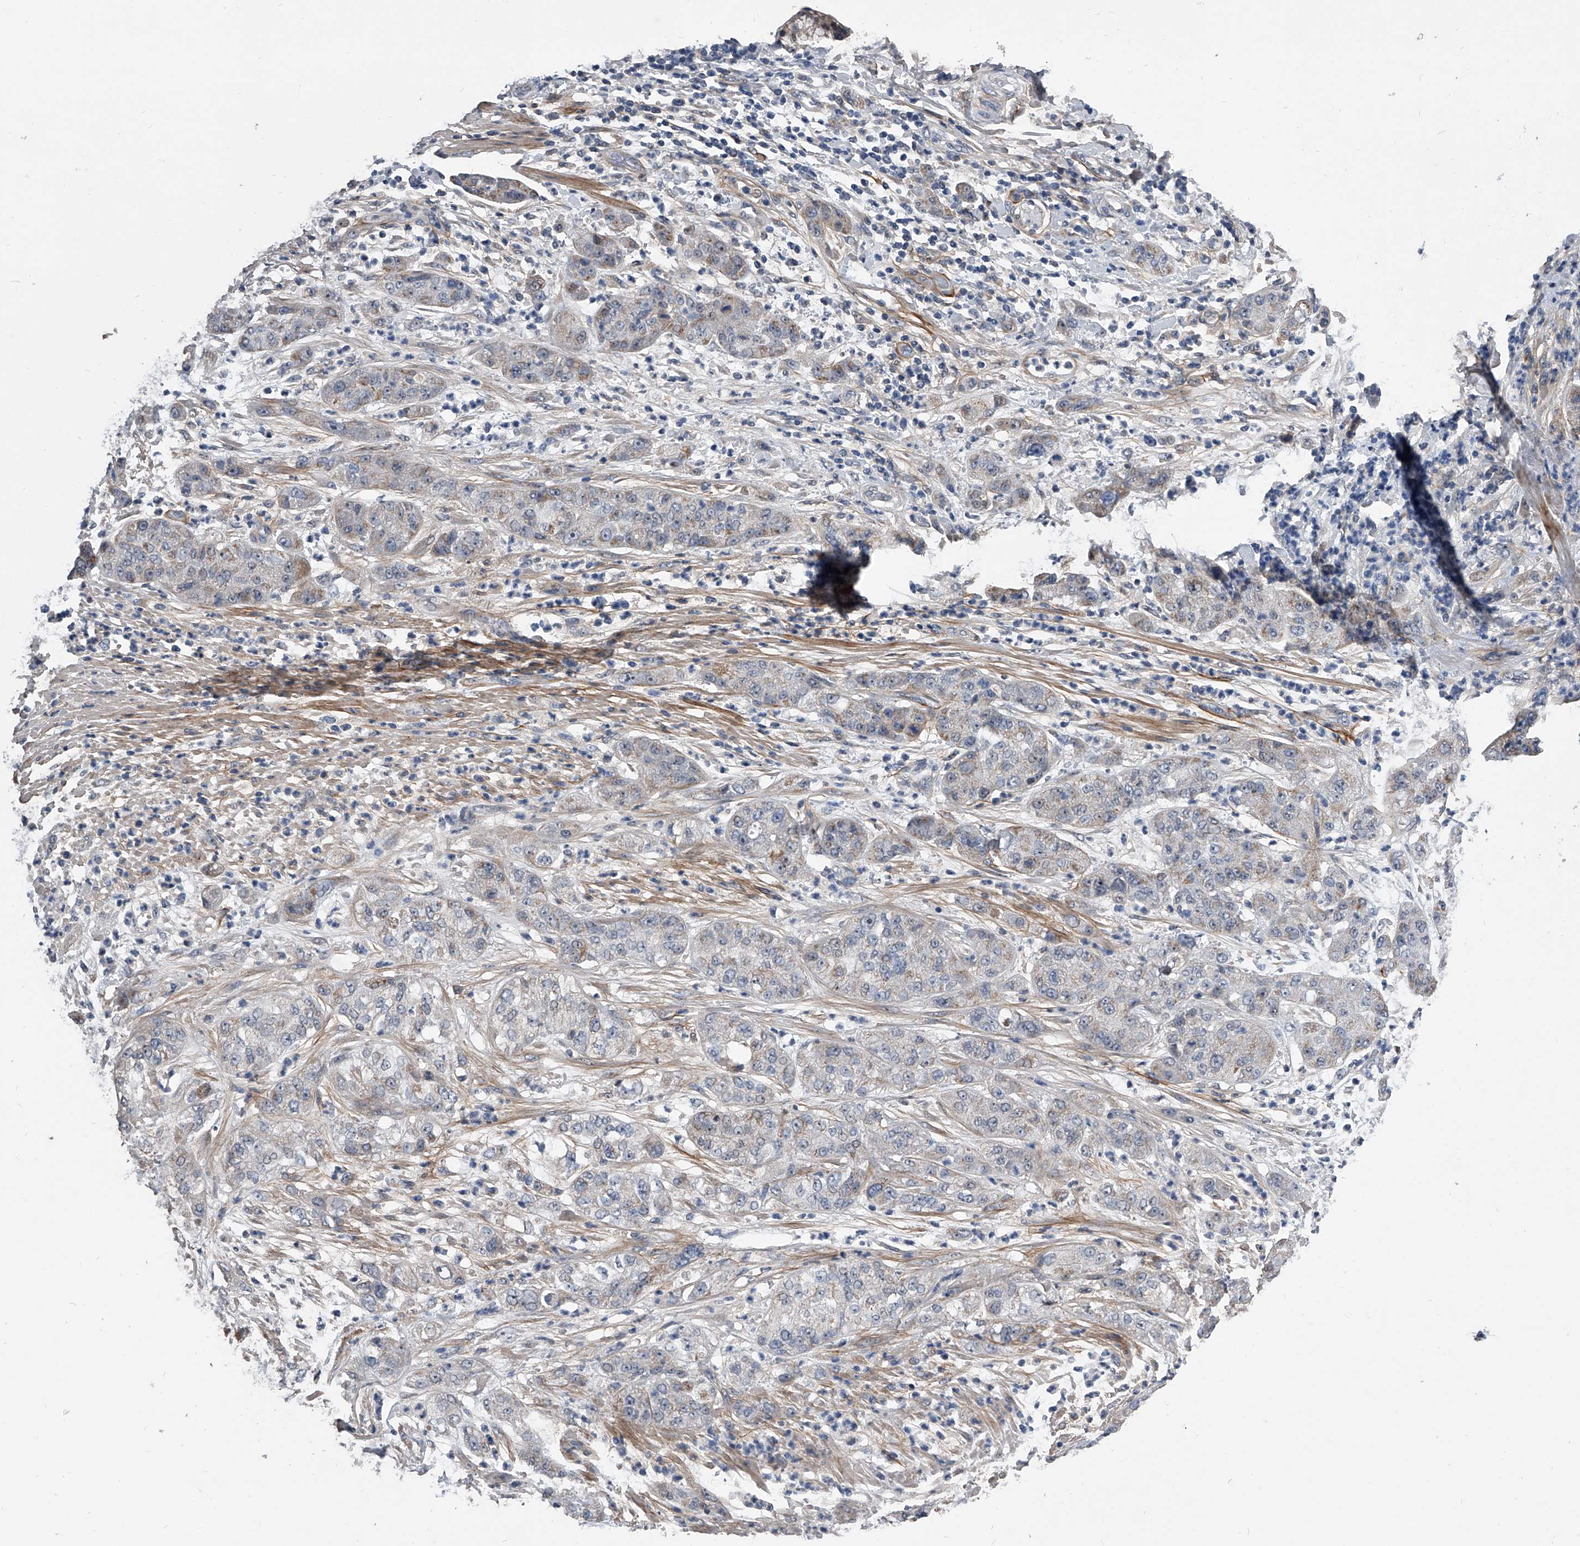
{"staining": {"intensity": "weak", "quantity": "25%-75%", "location": "cytoplasmic/membranous"}, "tissue": "pancreatic cancer", "cell_type": "Tumor cells", "image_type": "cancer", "snomed": [{"axis": "morphology", "description": "Adenocarcinoma, NOS"}, {"axis": "topography", "description": "Pancreas"}], "caption": "A low amount of weak cytoplasmic/membranous positivity is appreciated in about 25%-75% of tumor cells in pancreatic cancer tissue.", "gene": "PHACTR1", "patient": {"sex": "female", "age": 78}}